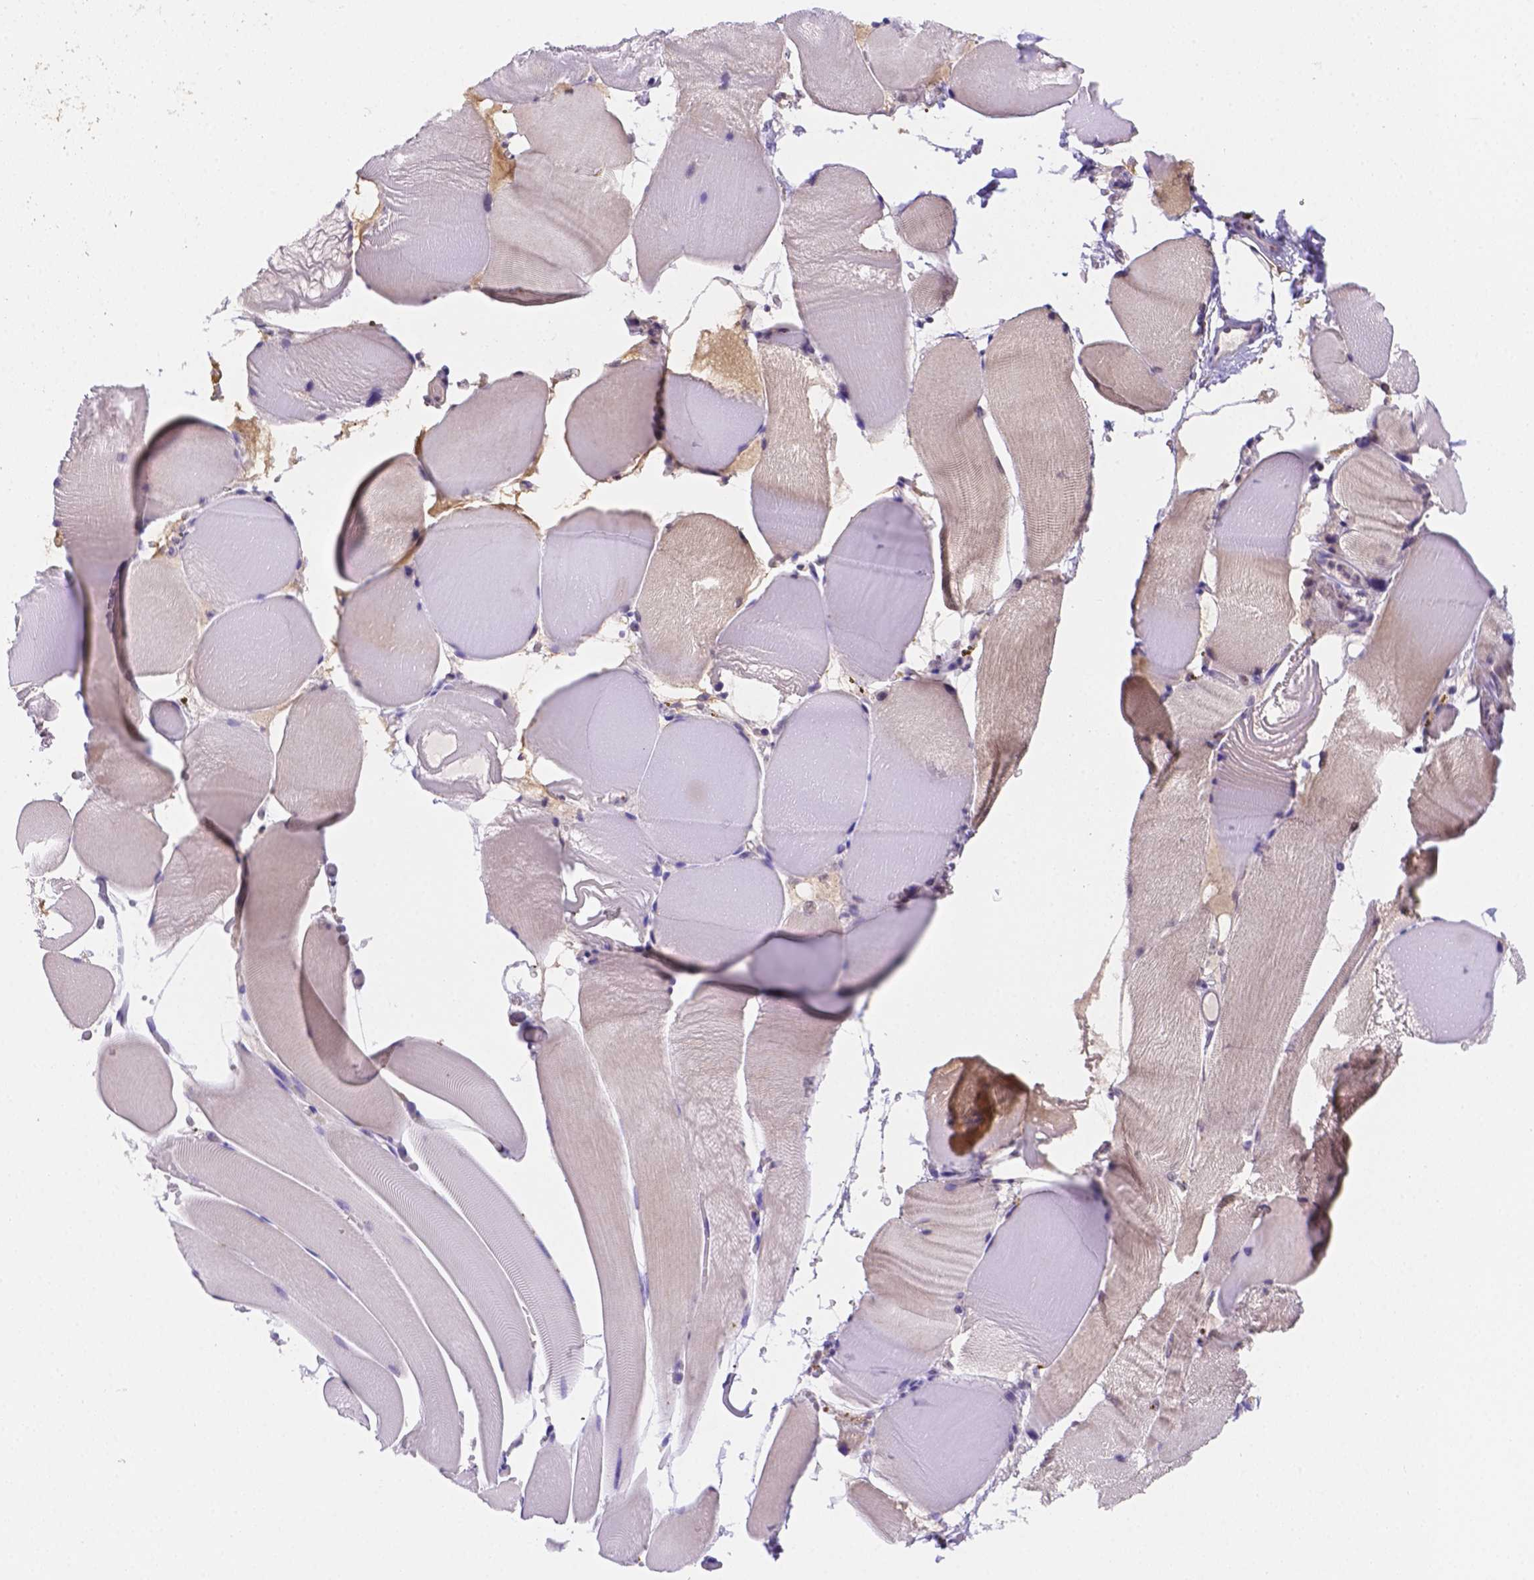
{"staining": {"intensity": "negative", "quantity": "none", "location": "none"}, "tissue": "skeletal muscle", "cell_type": "Myocytes", "image_type": "normal", "snomed": [{"axis": "morphology", "description": "Normal tissue, NOS"}, {"axis": "topography", "description": "Skeletal muscle"}], "caption": "Immunohistochemistry photomicrograph of normal human skeletal muscle stained for a protein (brown), which shows no expression in myocytes. The staining was performed using DAB (3,3'-diaminobenzidine) to visualize the protein expression in brown, while the nuclei were stained in blue with hematoxylin (Magnification: 20x).", "gene": "NXPE2", "patient": {"sex": "female", "age": 37}}